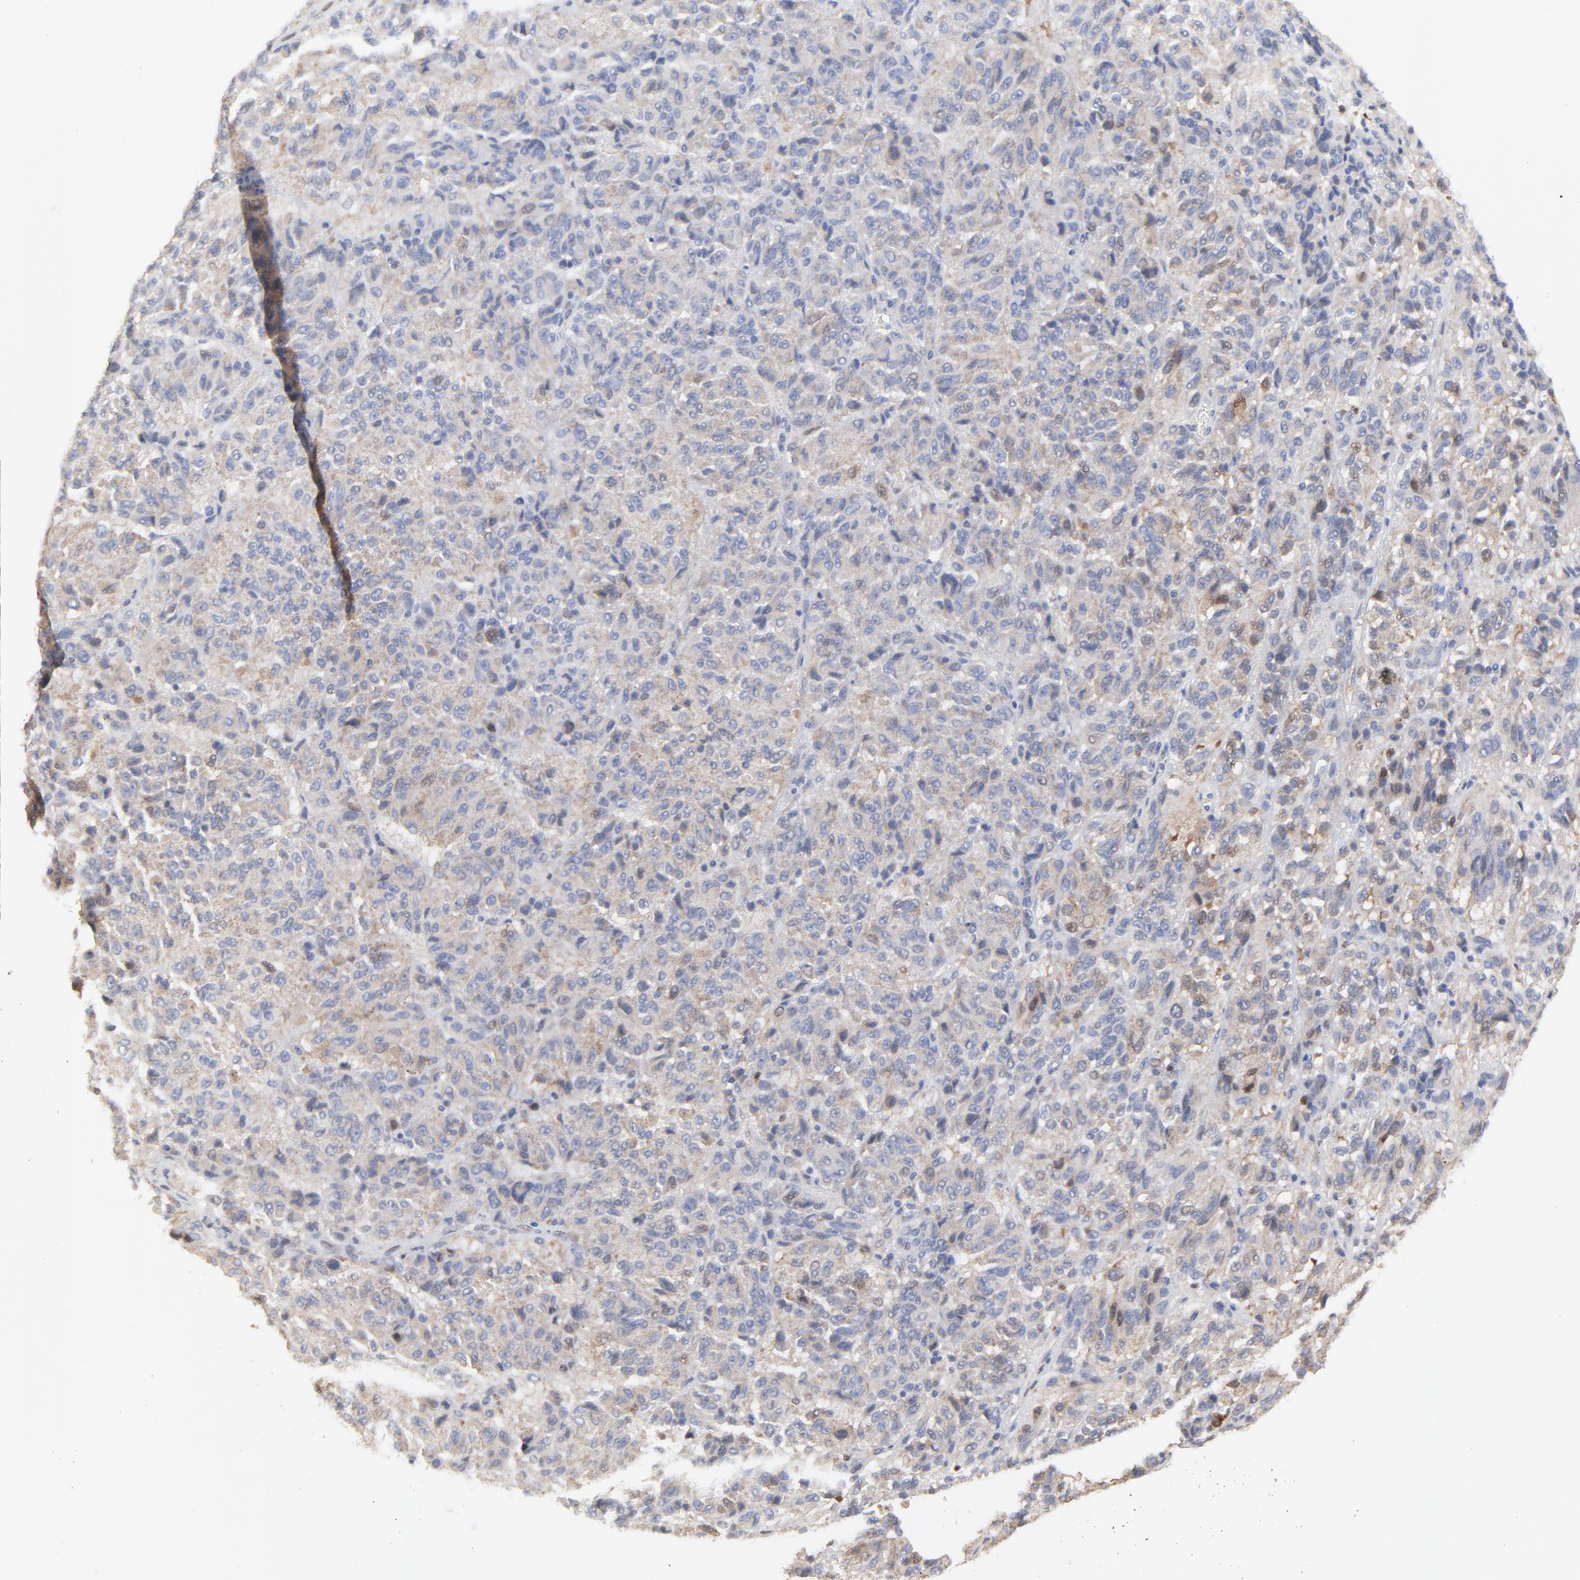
{"staining": {"intensity": "weak", "quantity": "25%-75%", "location": "cytoplasmic/membranous"}, "tissue": "melanoma", "cell_type": "Tumor cells", "image_type": "cancer", "snomed": [{"axis": "morphology", "description": "Malignant melanoma, Metastatic site"}, {"axis": "topography", "description": "Lung"}], "caption": "Protein expression analysis of melanoma demonstrates weak cytoplasmic/membranous positivity in about 25%-75% of tumor cells.", "gene": "NCAPH", "patient": {"sex": "male", "age": 64}}